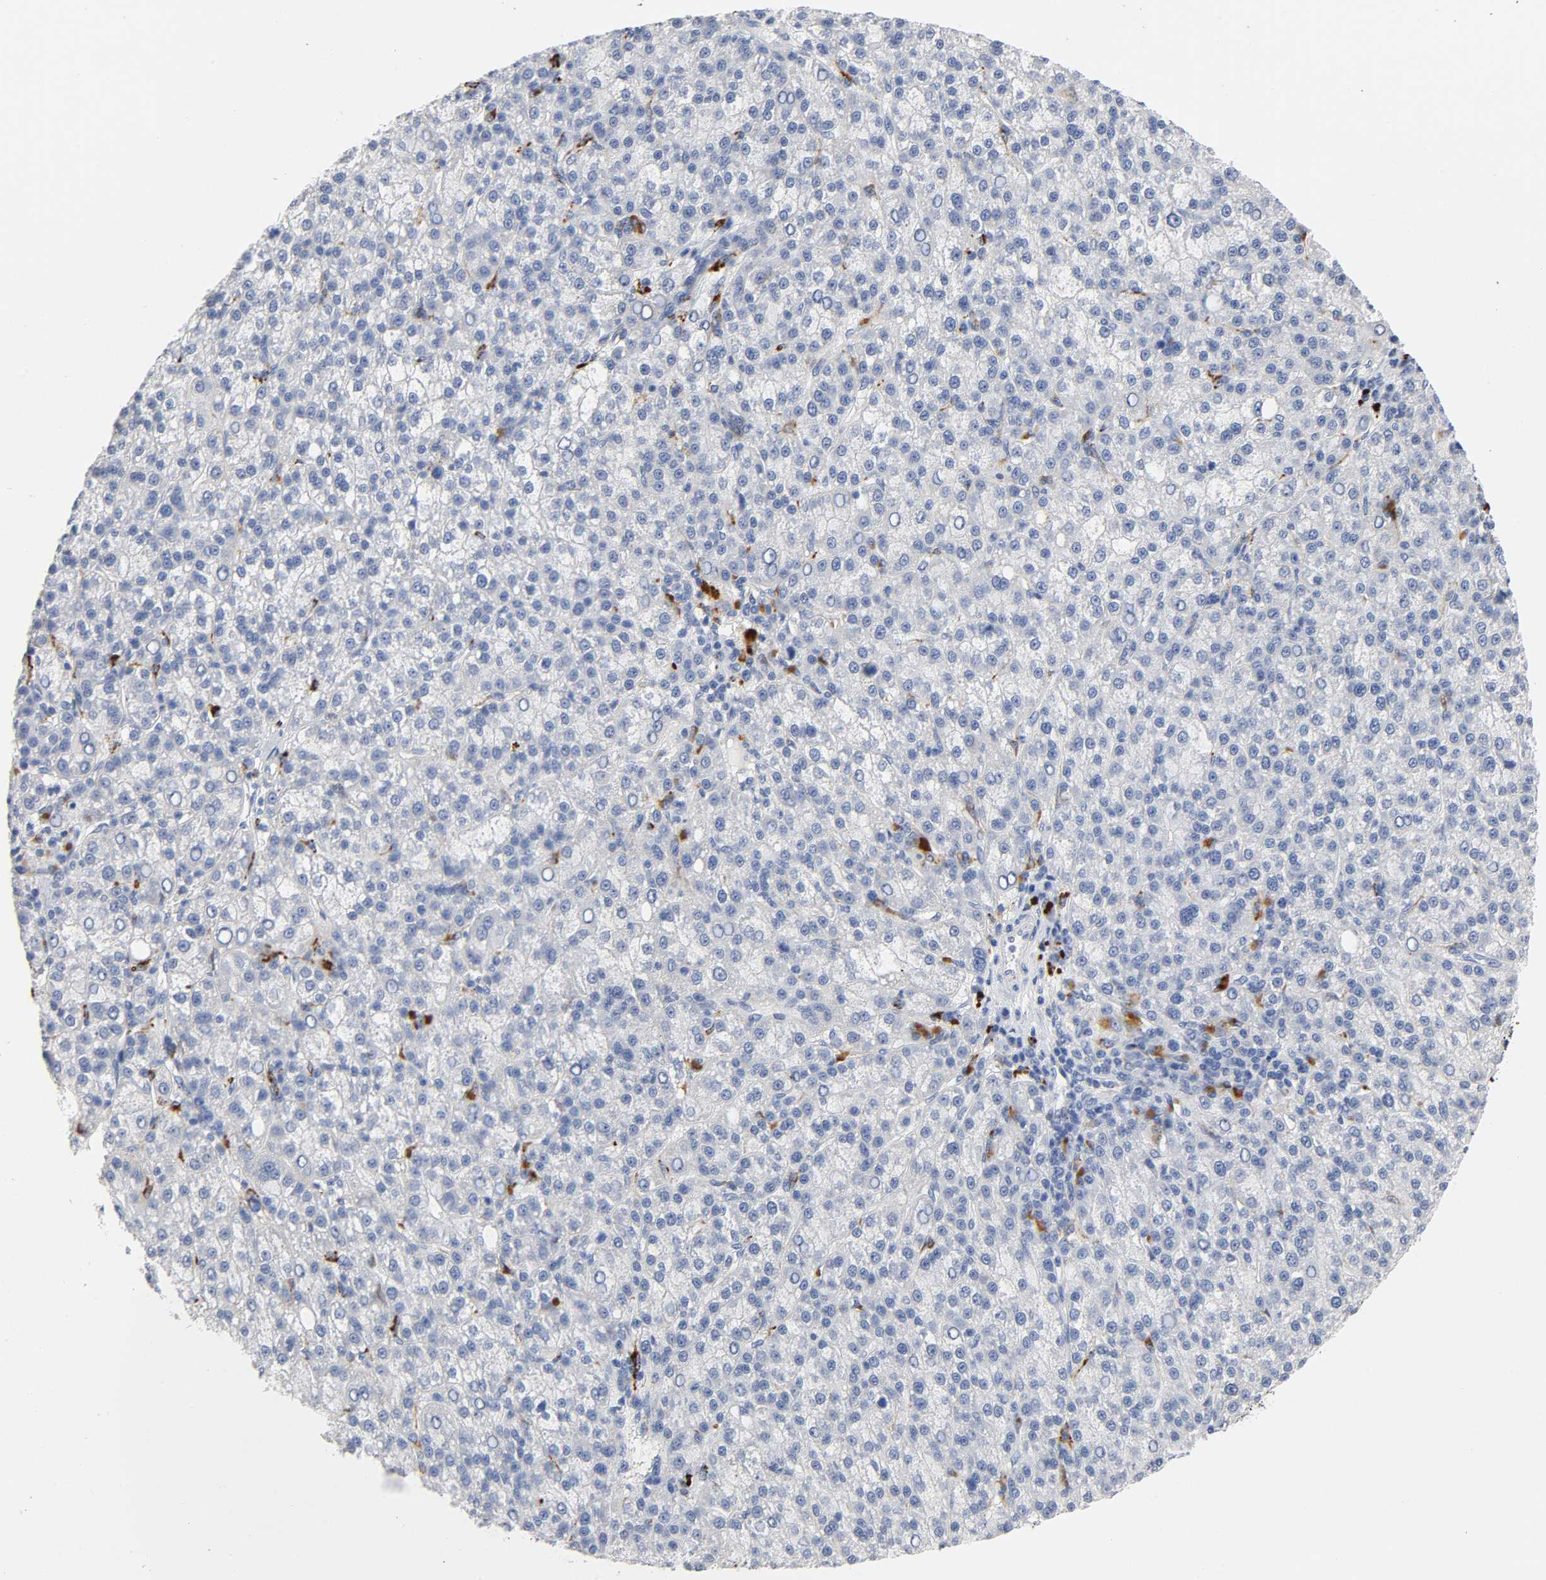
{"staining": {"intensity": "negative", "quantity": "none", "location": "none"}, "tissue": "liver cancer", "cell_type": "Tumor cells", "image_type": "cancer", "snomed": [{"axis": "morphology", "description": "Carcinoma, Hepatocellular, NOS"}, {"axis": "topography", "description": "Liver"}], "caption": "Liver hepatocellular carcinoma was stained to show a protein in brown. There is no significant expression in tumor cells.", "gene": "PLP1", "patient": {"sex": "female", "age": 58}}